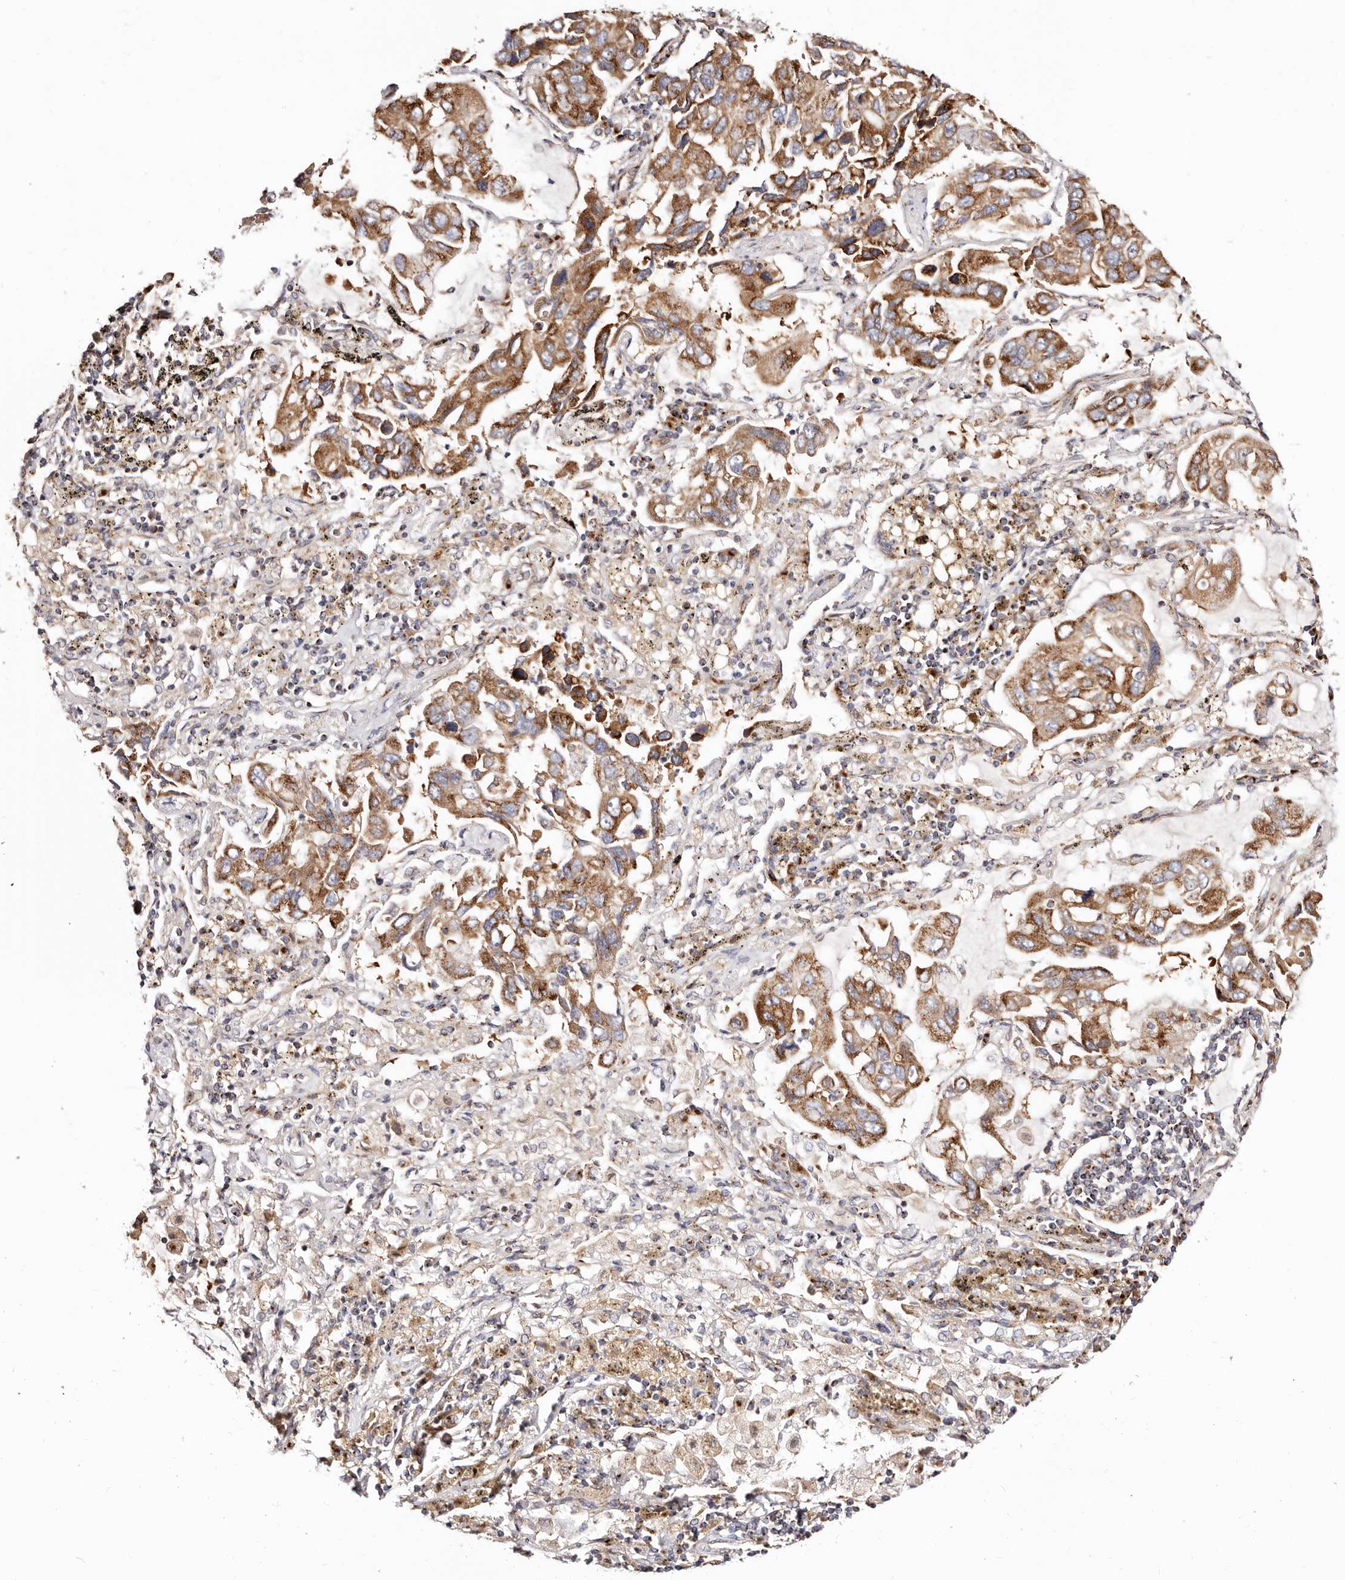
{"staining": {"intensity": "strong", "quantity": ">75%", "location": "cytoplasmic/membranous"}, "tissue": "lung cancer", "cell_type": "Tumor cells", "image_type": "cancer", "snomed": [{"axis": "morphology", "description": "Adenocarcinoma, NOS"}, {"axis": "topography", "description": "Lung"}], "caption": "The image exhibits staining of adenocarcinoma (lung), revealing strong cytoplasmic/membranous protein positivity (brown color) within tumor cells.", "gene": "MAPK6", "patient": {"sex": "male", "age": 64}}